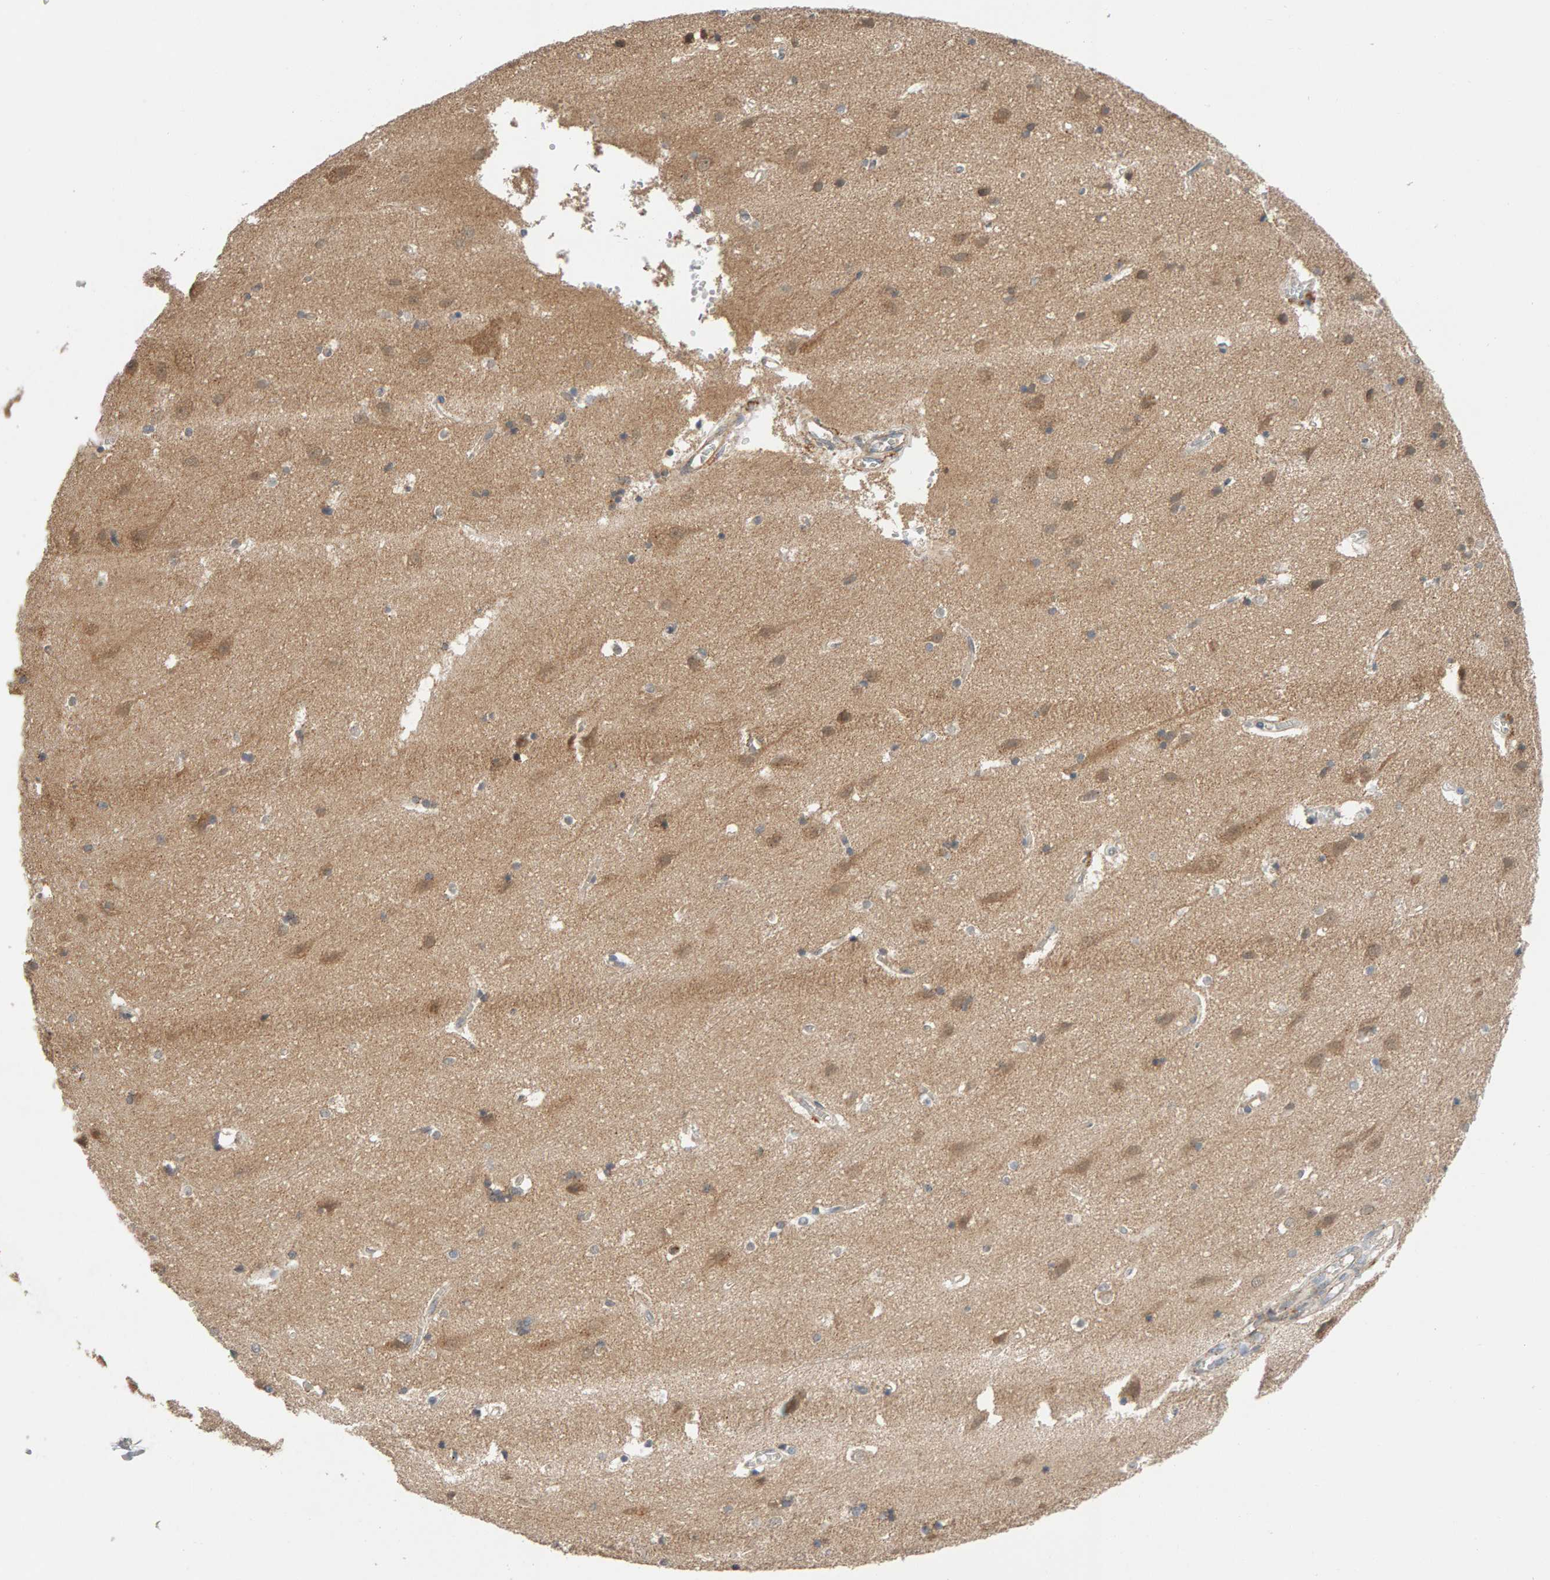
{"staining": {"intensity": "weak", "quantity": "<25%", "location": "cytoplasmic/membranous"}, "tissue": "cerebral cortex", "cell_type": "Endothelial cells", "image_type": "normal", "snomed": [{"axis": "morphology", "description": "Normal tissue, NOS"}, {"axis": "topography", "description": "Cerebral cortex"}], "caption": "IHC of unremarkable cerebral cortex reveals no expression in endothelial cells. (Brightfield microscopy of DAB immunohistochemistry (IHC) at high magnification).", "gene": "DNAJC7", "patient": {"sex": "male", "age": 54}}